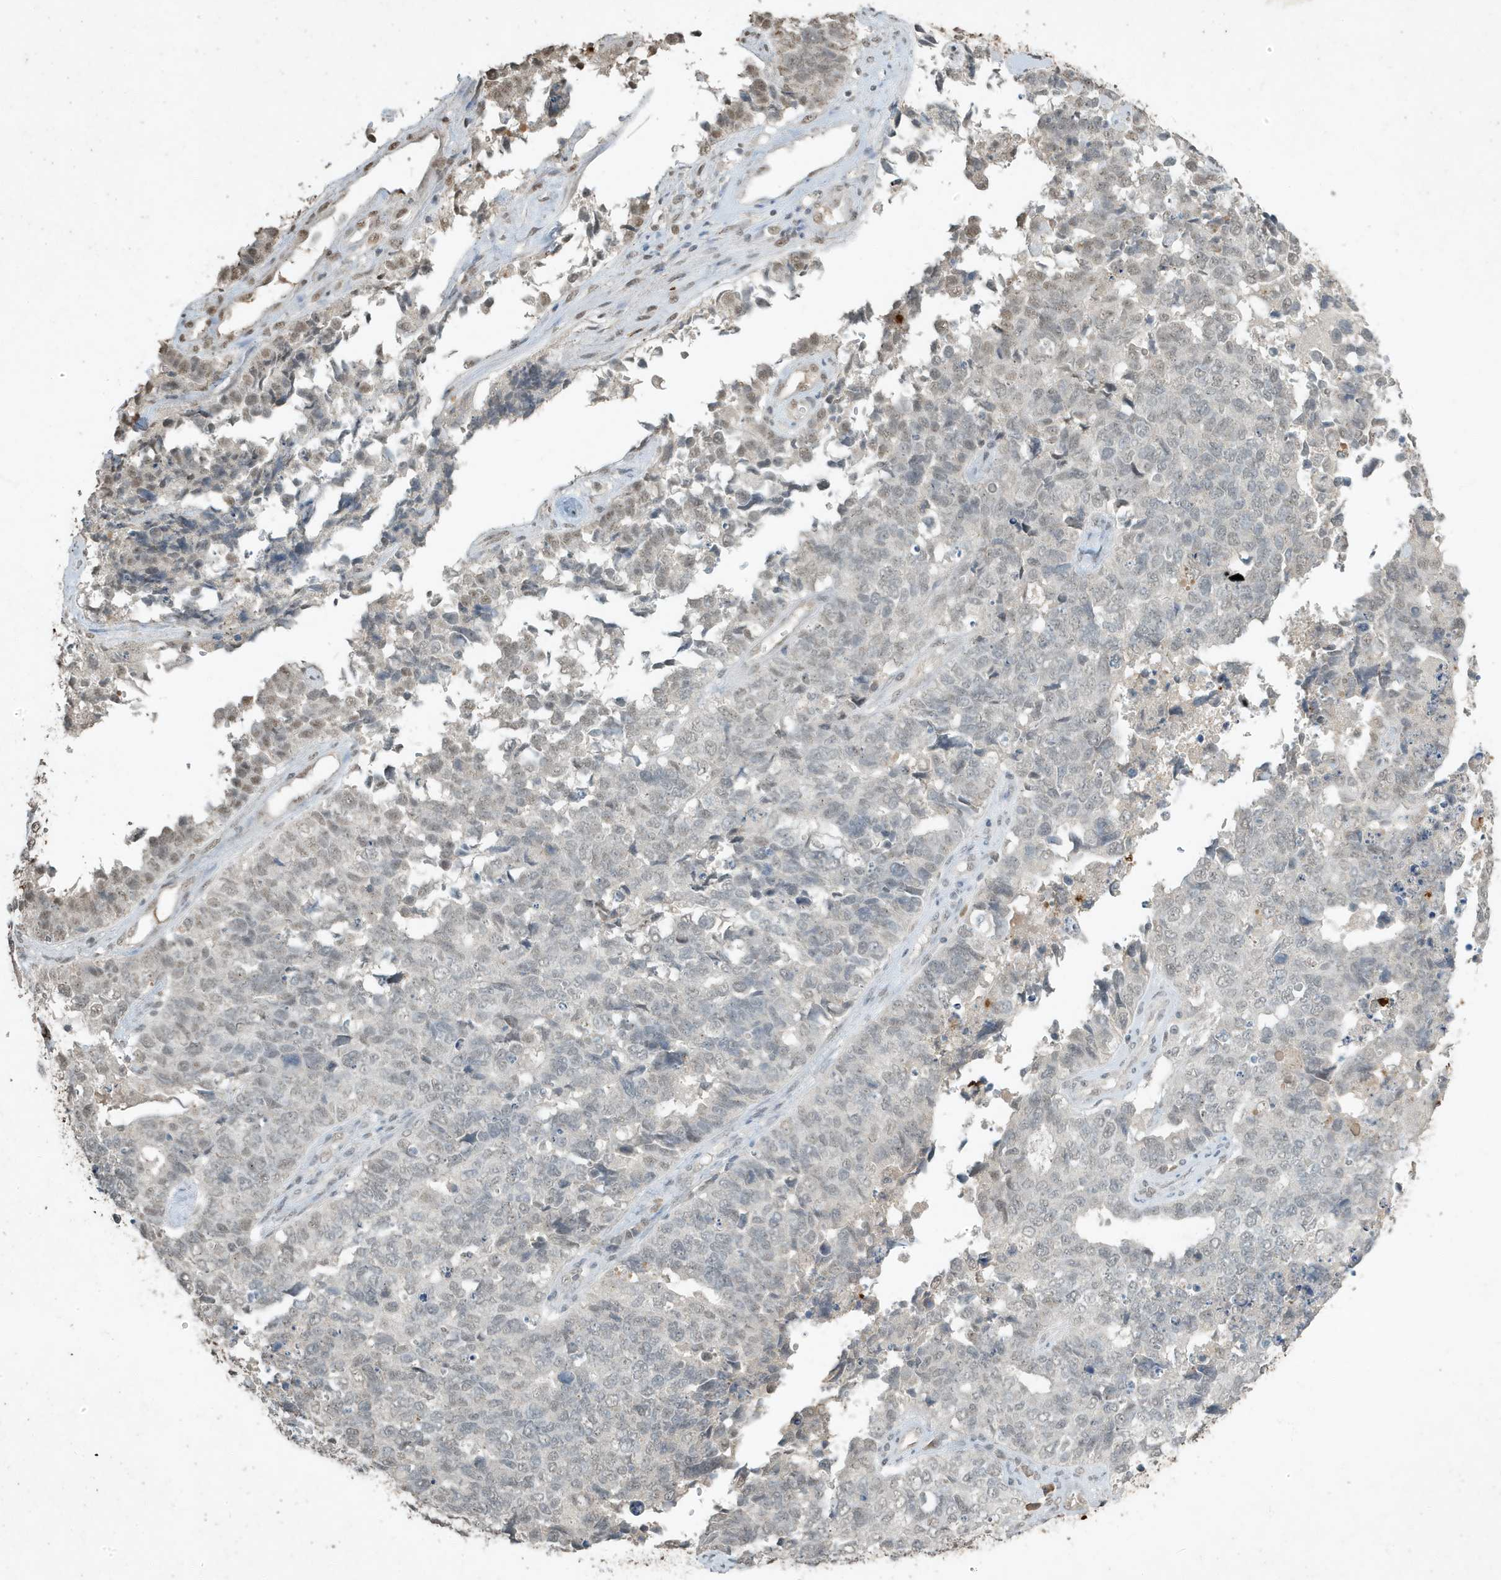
{"staining": {"intensity": "weak", "quantity": "<25%", "location": "nuclear"}, "tissue": "cervical cancer", "cell_type": "Tumor cells", "image_type": "cancer", "snomed": [{"axis": "morphology", "description": "Squamous cell carcinoma, NOS"}, {"axis": "topography", "description": "Cervix"}], "caption": "Micrograph shows no significant protein staining in tumor cells of cervical cancer. Brightfield microscopy of immunohistochemistry stained with DAB (brown) and hematoxylin (blue), captured at high magnification.", "gene": "DEFA1", "patient": {"sex": "female", "age": 63}}